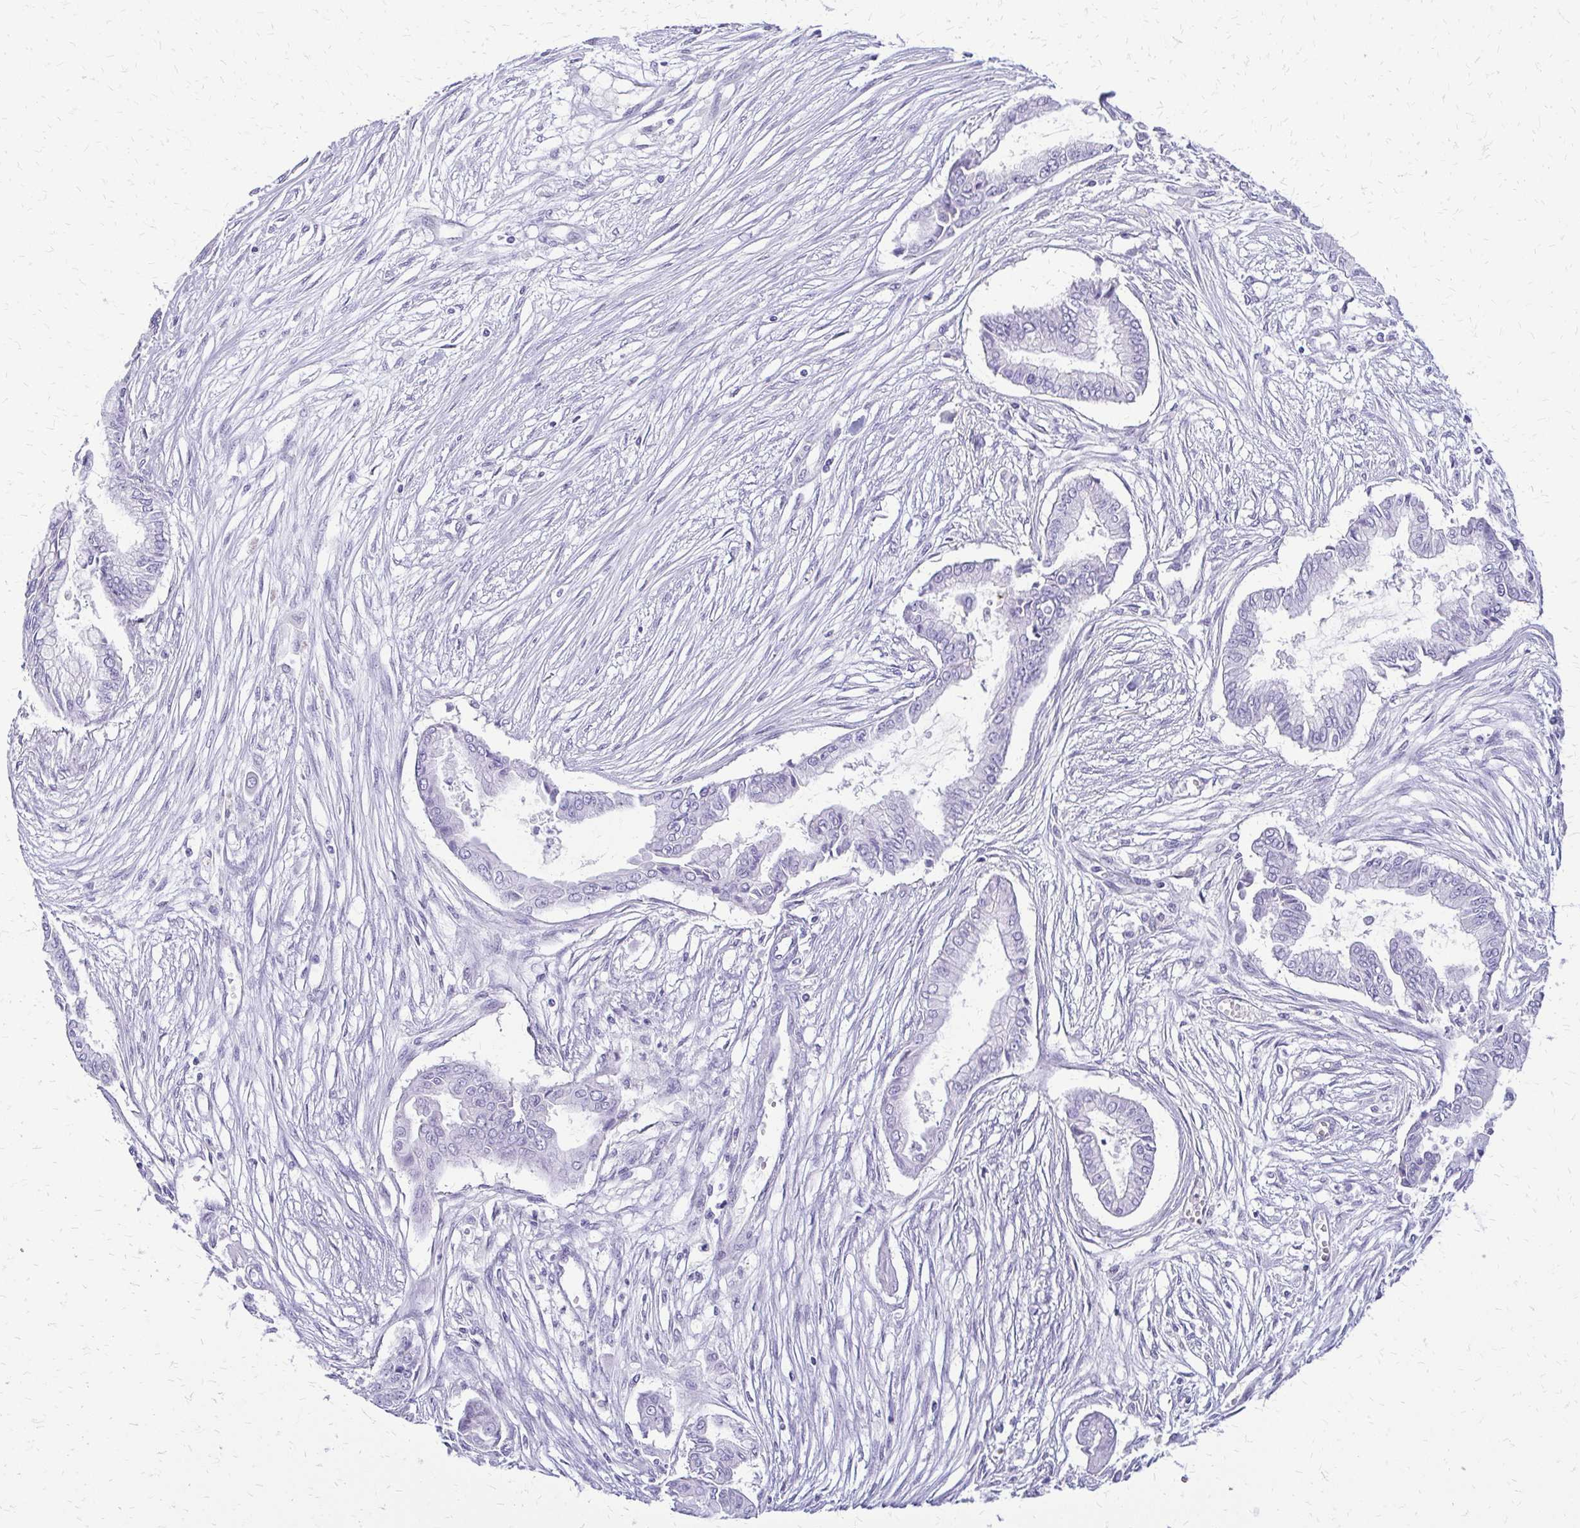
{"staining": {"intensity": "negative", "quantity": "none", "location": "none"}, "tissue": "pancreatic cancer", "cell_type": "Tumor cells", "image_type": "cancer", "snomed": [{"axis": "morphology", "description": "Adenocarcinoma, NOS"}, {"axis": "topography", "description": "Pancreas"}], "caption": "This is an immunohistochemistry (IHC) micrograph of human pancreatic cancer. There is no staining in tumor cells.", "gene": "FAM162B", "patient": {"sex": "female", "age": 68}}